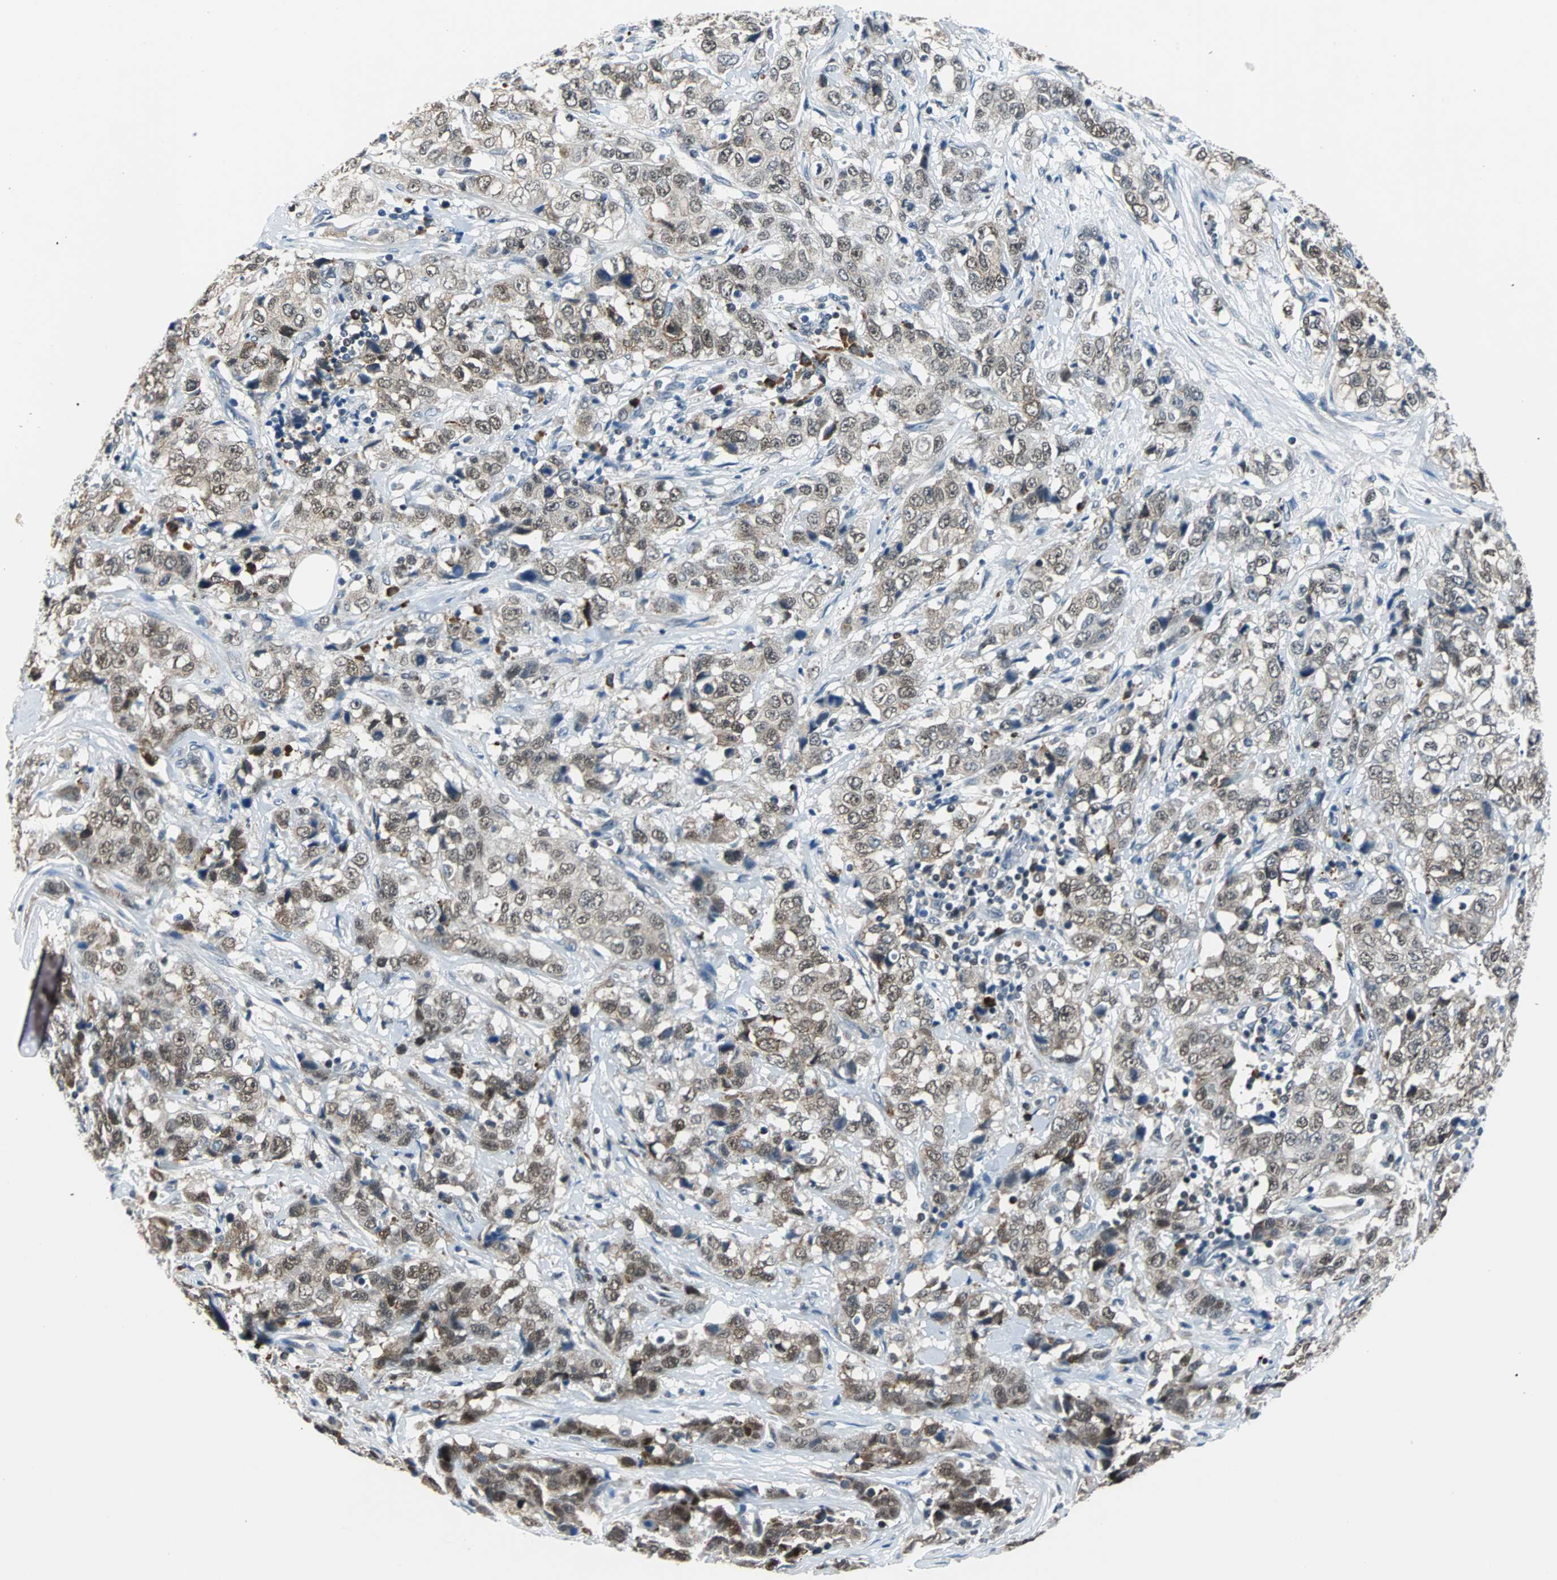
{"staining": {"intensity": "moderate", "quantity": ">75%", "location": "cytoplasmic/membranous,nuclear"}, "tissue": "stomach cancer", "cell_type": "Tumor cells", "image_type": "cancer", "snomed": [{"axis": "morphology", "description": "Adenocarcinoma, NOS"}, {"axis": "topography", "description": "Stomach"}], "caption": "Immunohistochemical staining of stomach adenocarcinoma shows moderate cytoplasmic/membranous and nuclear protein staining in approximately >75% of tumor cells. The protein of interest is shown in brown color, while the nuclei are stained blue.", "gene": "USP28", "patient": {"sex": "male", "age": 48}}